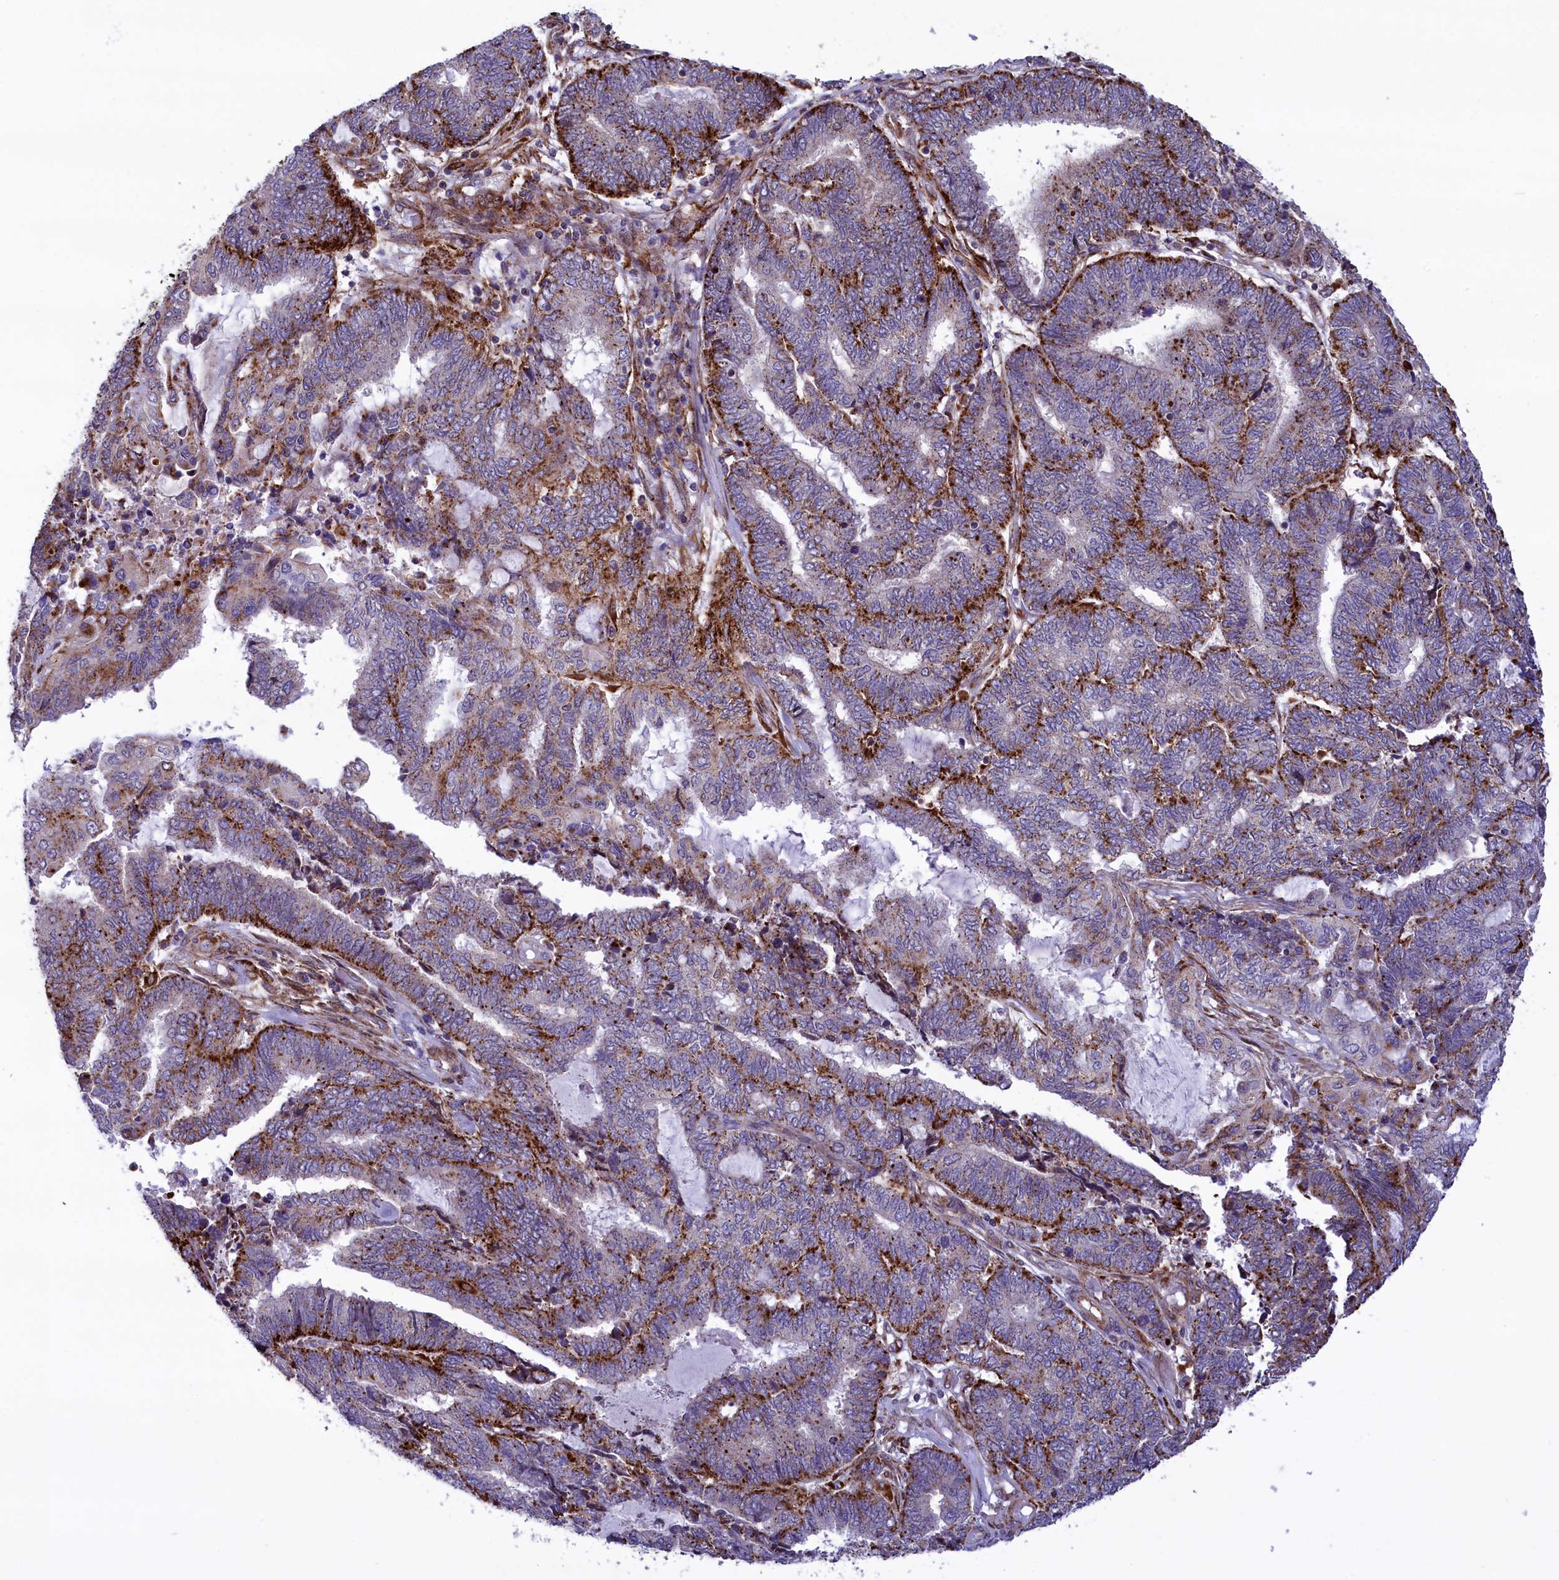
{"staining": {"intensity": "strong", "quantity": "<25%", "location": "cytoplasmic/membranous"}, "tissue": "endometrial cancer", "cell_type": "Tumor cells", "image_type": "cancer", "snomed": [{"axis": "morphology", "description": "Adenocarcinoma, NOS"}, {"axis": "topography", "description": "Uterus"}, {"axis": "topography", "description": "Endometrium"}], "caption": "This is a photomicrograph of immunohistochemistry (IHC) staining of endometrial adenocarcinoma, which shows strong staining in the cytoplasmic/membranous of tumor cells.", "gene": "MAN2B1", "patient": {"sex": "female", "age": 70}}